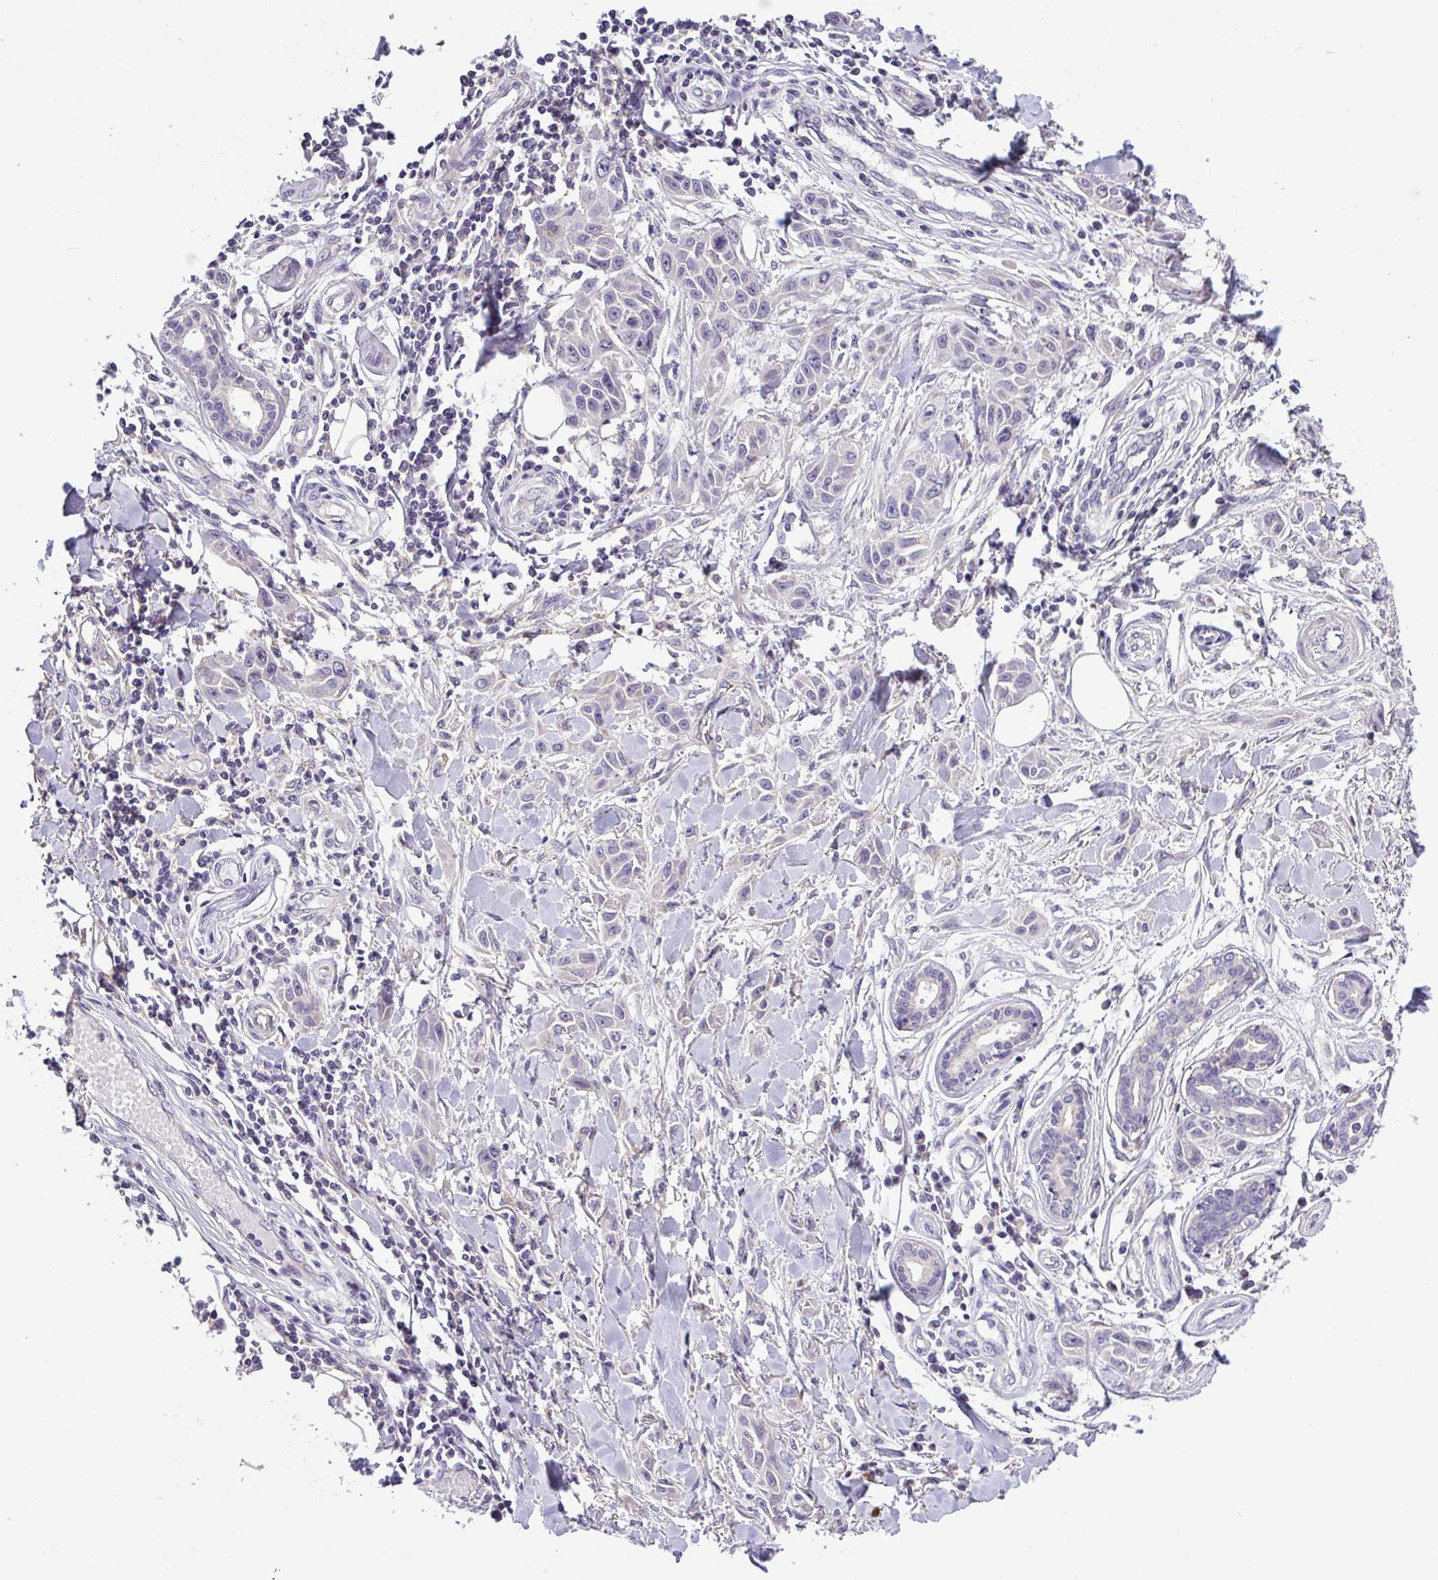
{"staining": {"intensity": "negative", "quantity": "none", "location": "none"}, "tissue": "skin cancer", "cell_type": "Tumor cells", "image_type": "cancer", "snomed": [{"axis": "morphology", "description": "Squamous cell carcinoma, NOS"}, {"axis": "topography", "description": "Skin"}], "caption": "This micrograph is of skin squamous cell carcinoma stained with immunohistochemistry (IHC) to label a protein in brown with the nuclei are counter-stained blue. There is no staining in tumor cells. (DAB (3,3'-diaminobenzidine) IHC visualized using brightfield microscopy, high magnification).", "gene": "SFTPB", "patient": {"sex": "female", "age": 69}}